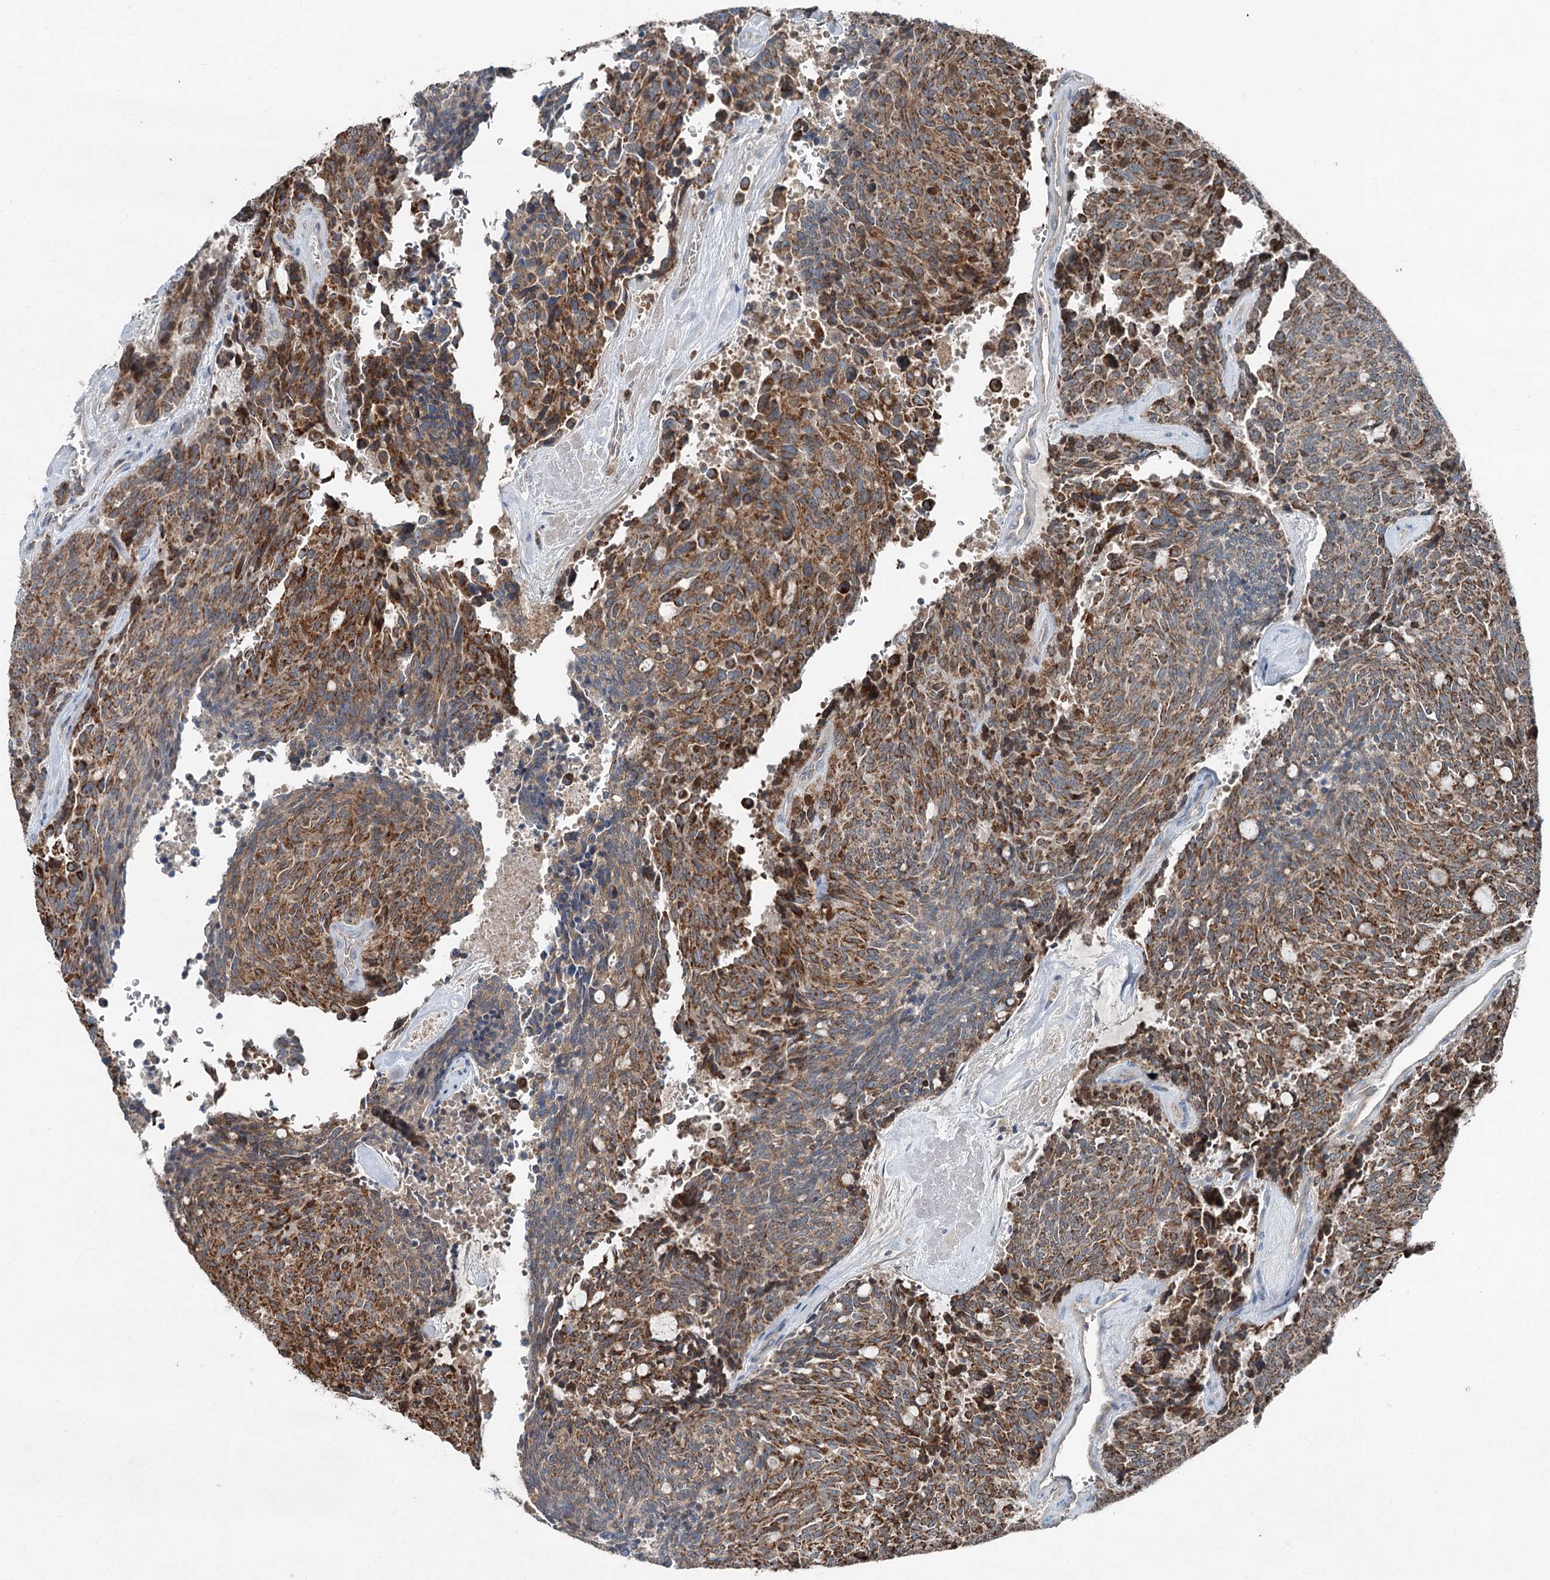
{"staining": {"intensity": "moderate", "quantity": ">75%", "location": "cytoplasmic/membranous"}, "tissue": "carcinoid", "cell_type": "Tumor cells", "image_type": "cancer", "snomed": [{"axis": "morphology", "description": "Carcinoid, malignant, NOS"}, {"axis": "topography", "description": "Pancreas"}], "caption": "There is medium levels of moderate cytoplasmic/membranous positivity in tumor cells of malignant carcinoid, as demonstrated by immunohistochemical staining (brown color).", "gene": "CHCHD5", "patient": {"sex": "female", "age": 54}}